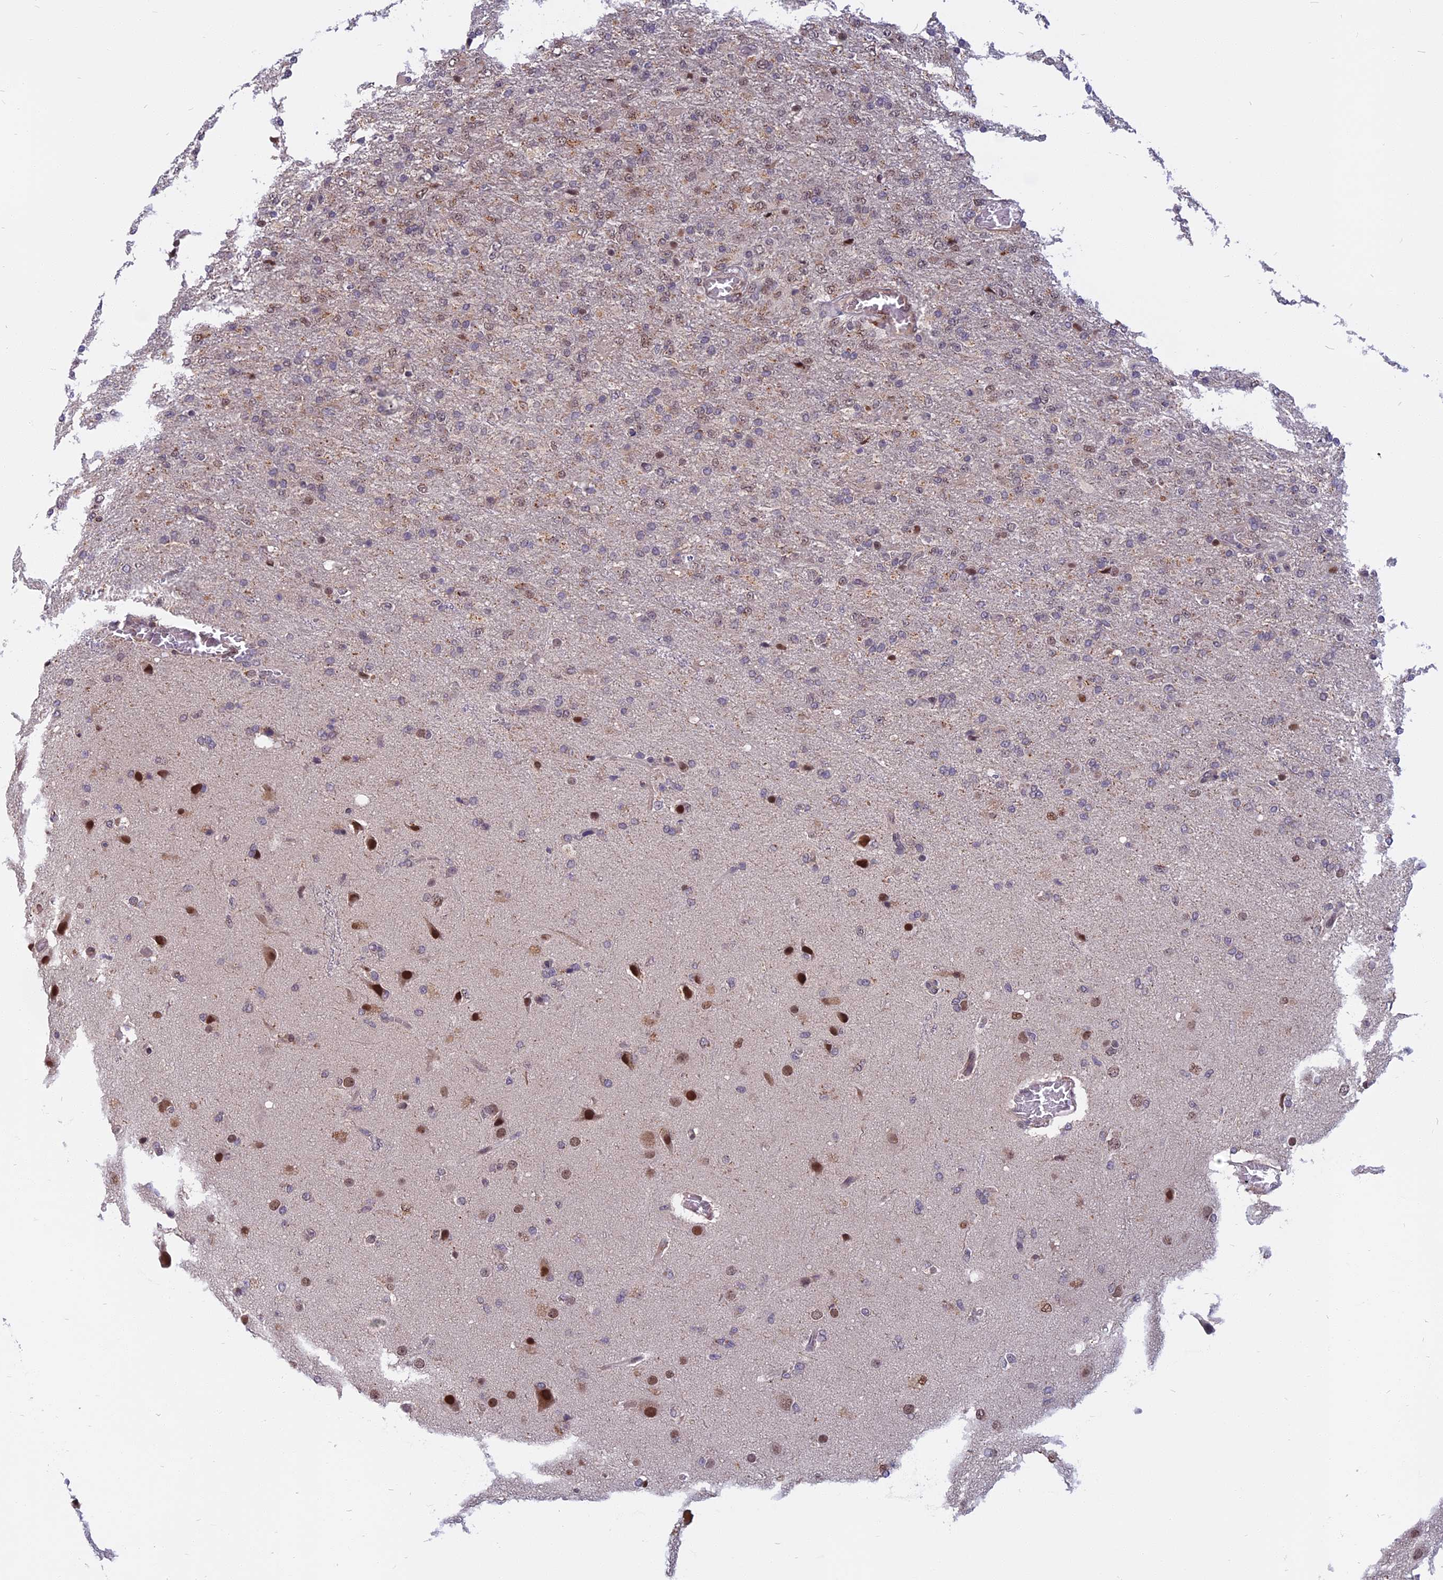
{"staining": {"intensity": "weak", "quantity": "<25%", "location": "cytoplasmic/membranous,nuclear"}, "tissue": "glioma", "cell_type": "Tumor cells", "image_type": "cancer", "snomed": [{"axis": "morphology", "description": "Glioma, malignant, High grade"}, {"axis": "topography", "description": "Brain"}], "caption": "Protein analysis of glioma demonstrates no significant expression in tumor cells.", "gene": "CCDC113", "patient": {"sex": "female", "age": 74}}